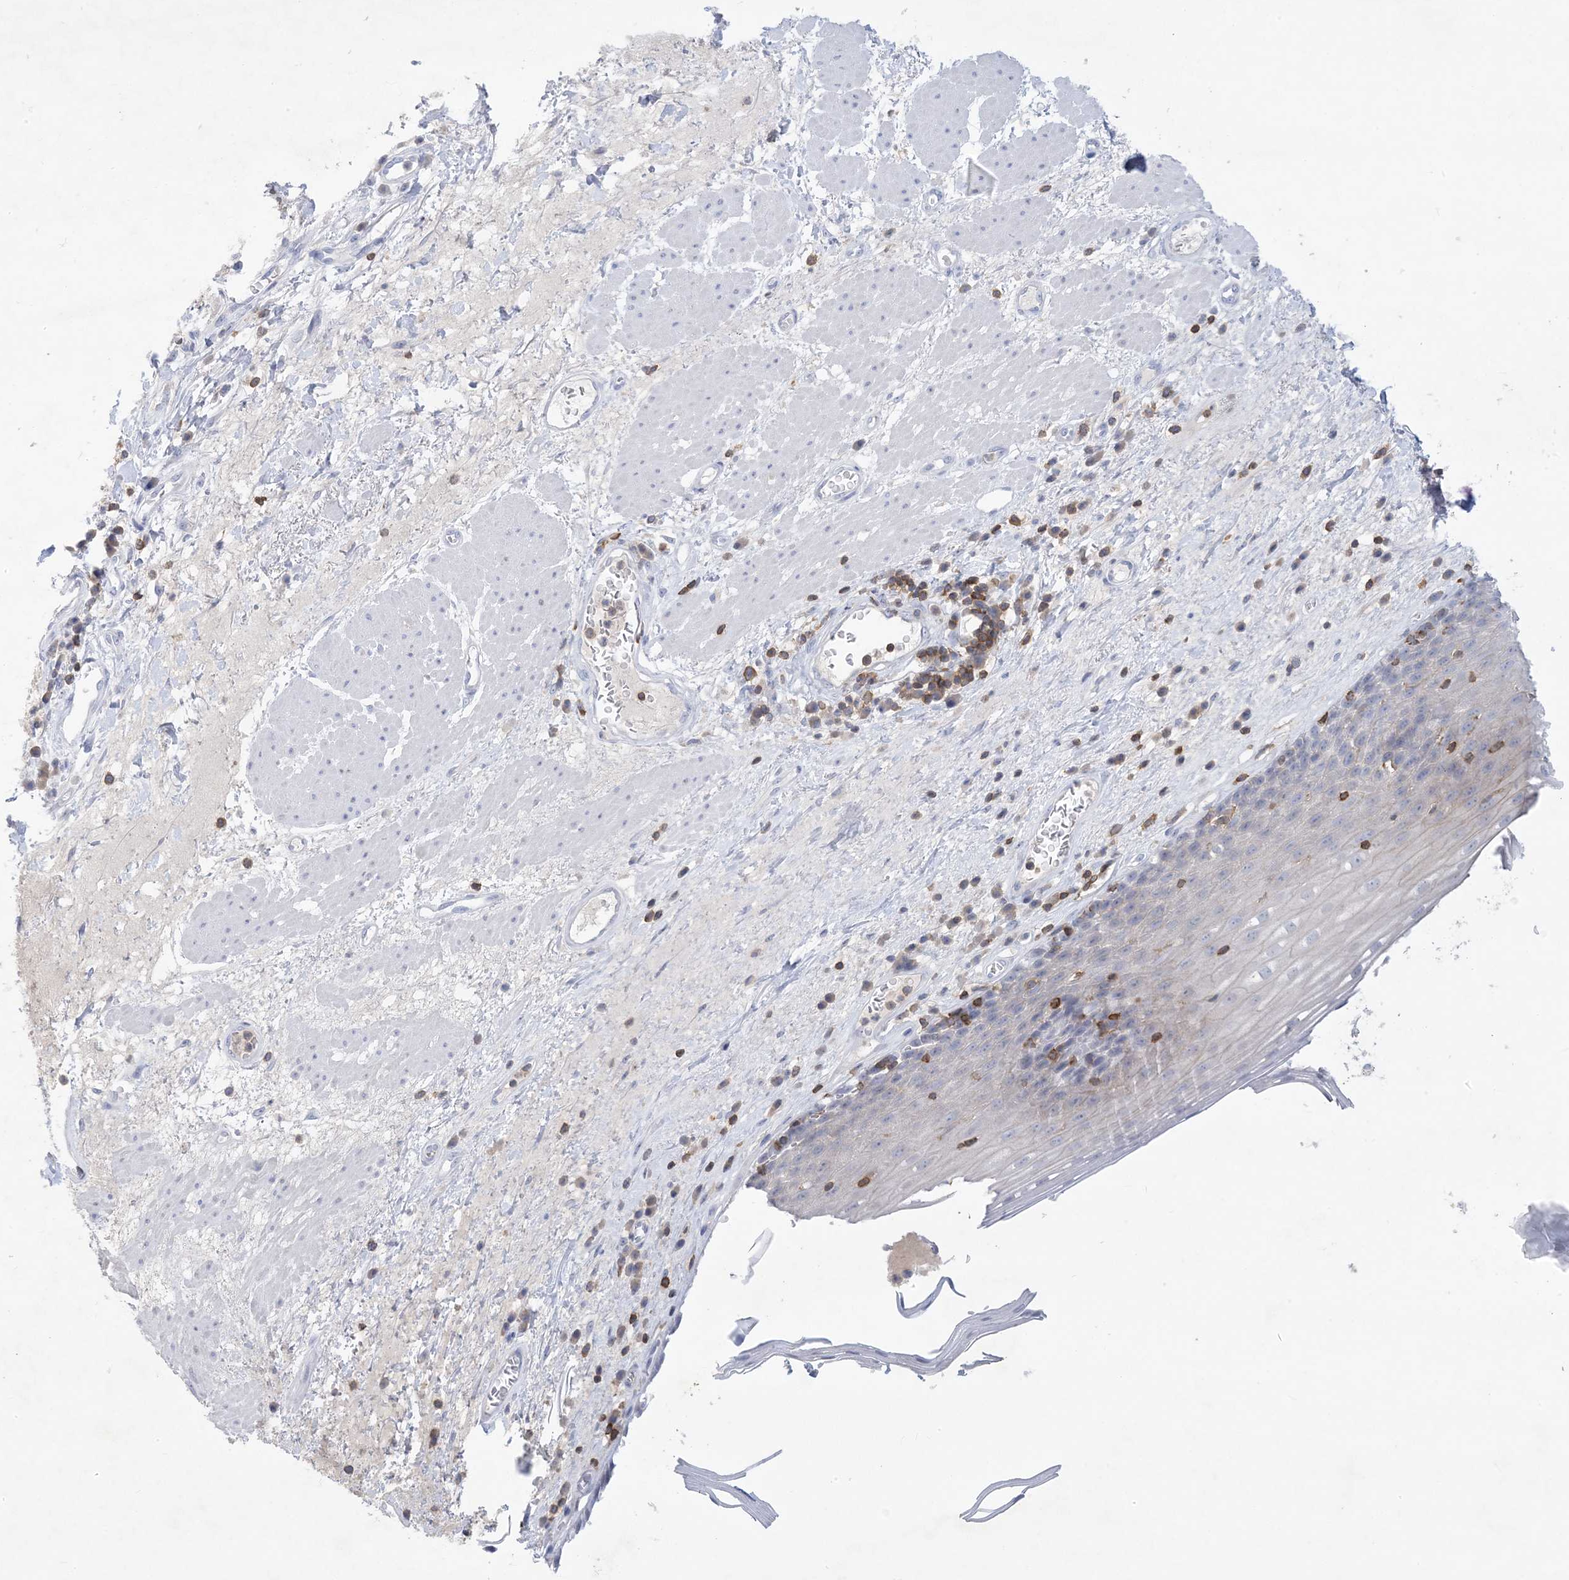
{"staining": {"intensity": "negative", "quantity": "none", "location": "none"}, "tissue": "esophagus", "cell_type": "Squamous epithelial cells", "image_type": "normal", "snomed": [{"axis": "morphology", "description": "Normal tissue, NOS"}, {"axis": "topography", "description": "Esophagus"}], "caption": "Immunohistochemistry of normal human esophagus shows no staining in squamous epithelial cells.", "gene": "PSD4", "patient": {"sex": "male", "age": 62}}